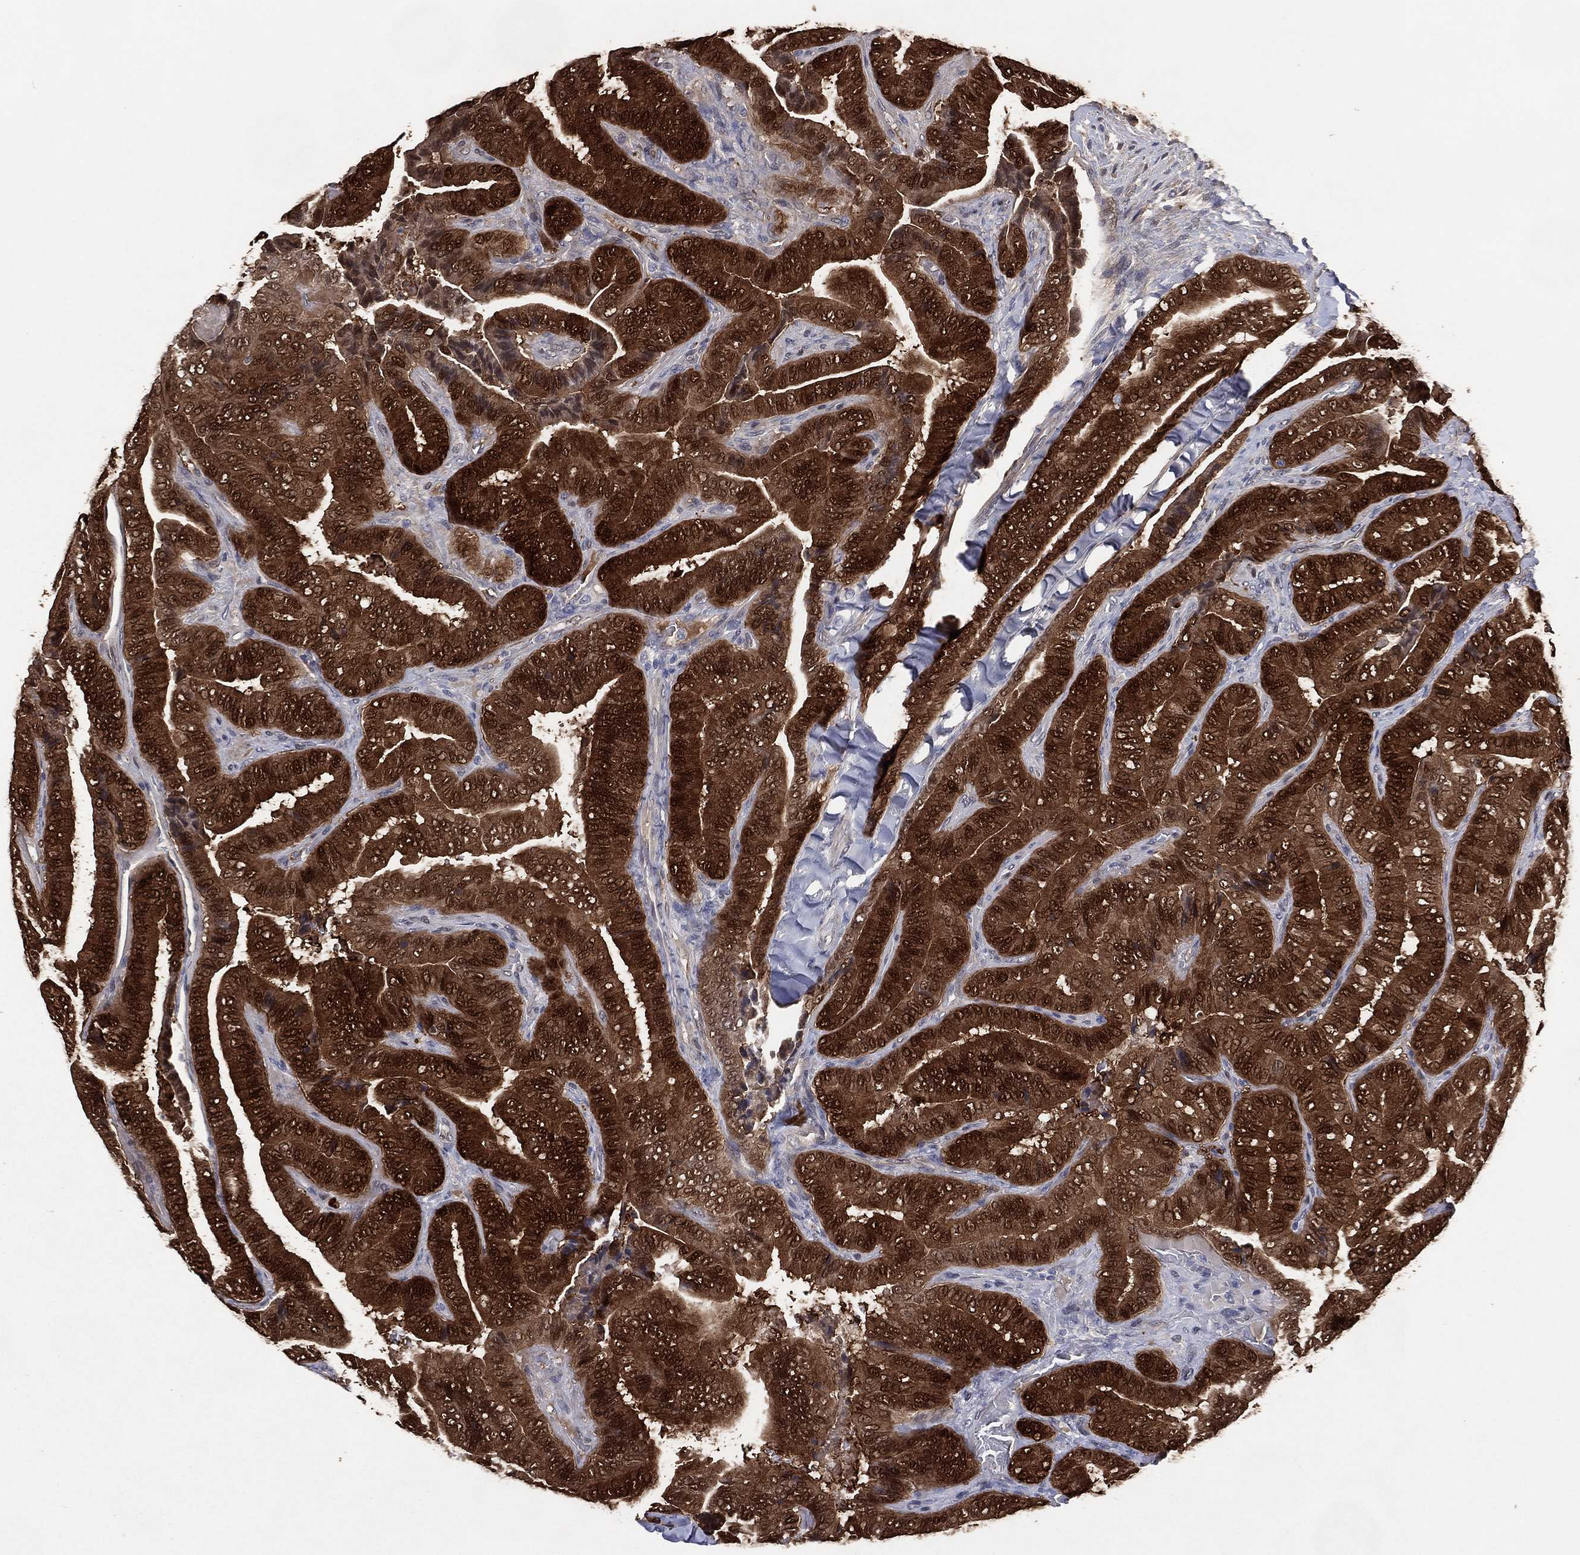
{"staining": {"intensity": "strong", "quantity": ">75%", "location": "cytoplasmic/membranous,nuclear"}, "tissue": "thyroid cancer", "cell_type": "Tumor cells", "image_type": "cancer", "snomed": [{"axis": "morphology", "description": "Papillary adenocarcinoma, NOS"}, {"axis": "topography", "description": "Thyroid gland"}], "caption": "This image demonstrates immunohistochemistry (IHC) staining of thyroid cancer, with high strong cytoplasmic/membranous and nuclear expression in about >75% of tumor cells.", "gene": "AK1", "patient": {"sex": "male", "age": 61}}